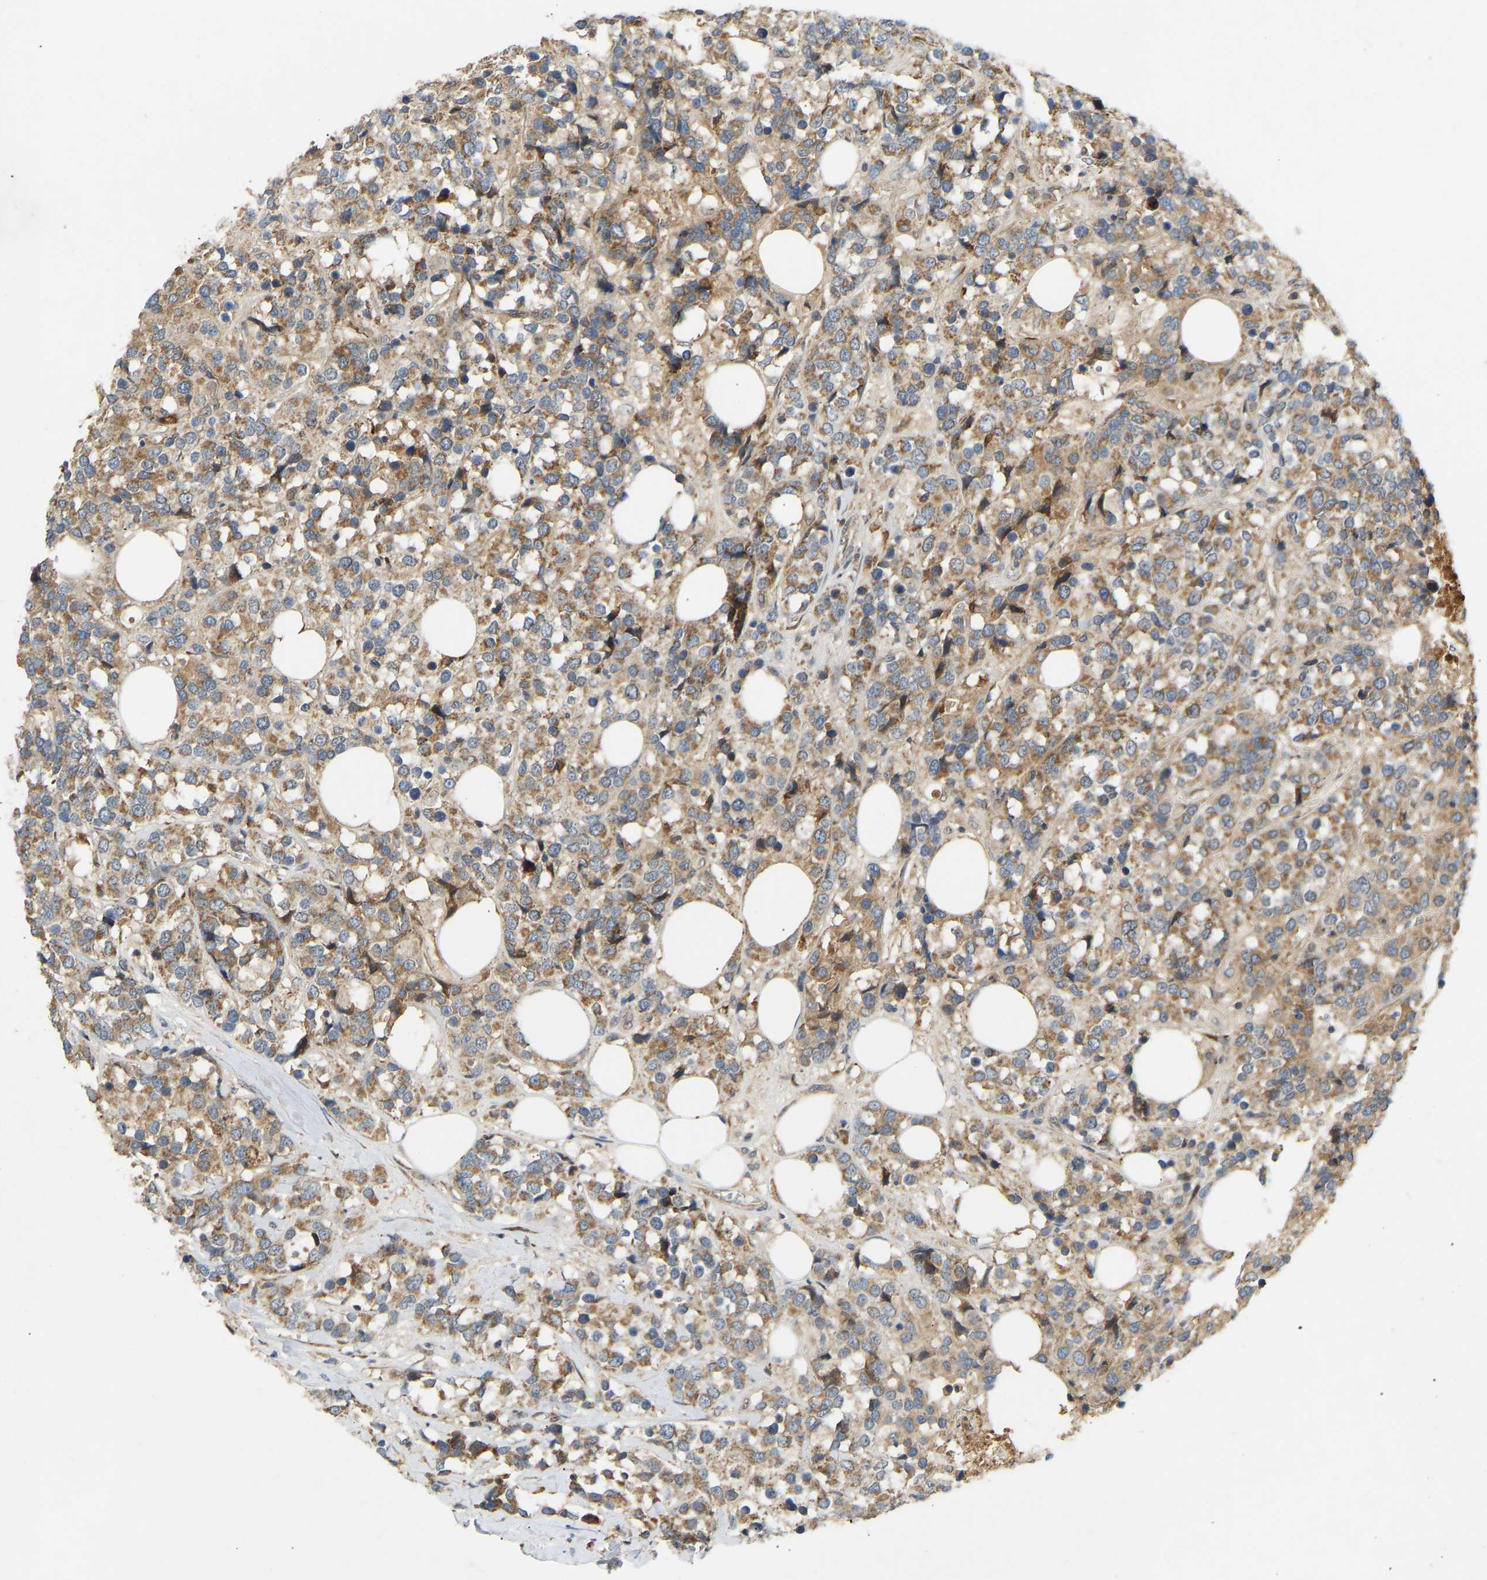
{"staining": {"intensity": "strong", "quantity": "25%-75%", "location": "cytoplasmic/membranous"}, "tissue": "breast cancer", "cell_type": "Tumor cells", "image_type": "cancer", "snomed": [{"axis": "morphology", "description": "Lobular carcinoma"}, {"axis": "topography", "description": "Breast"}], "caption": "High-magnification brightfield microscopy of breast cancer stained with DAB (brown) and counterstained with hematoxylin (blue). tumor cells exhibit strong cytoplasmic/membranous positivity is seen in about25%-75% of cells.", "gene": "PTCD1", "patient": {"sex": "female", "age": 59}}